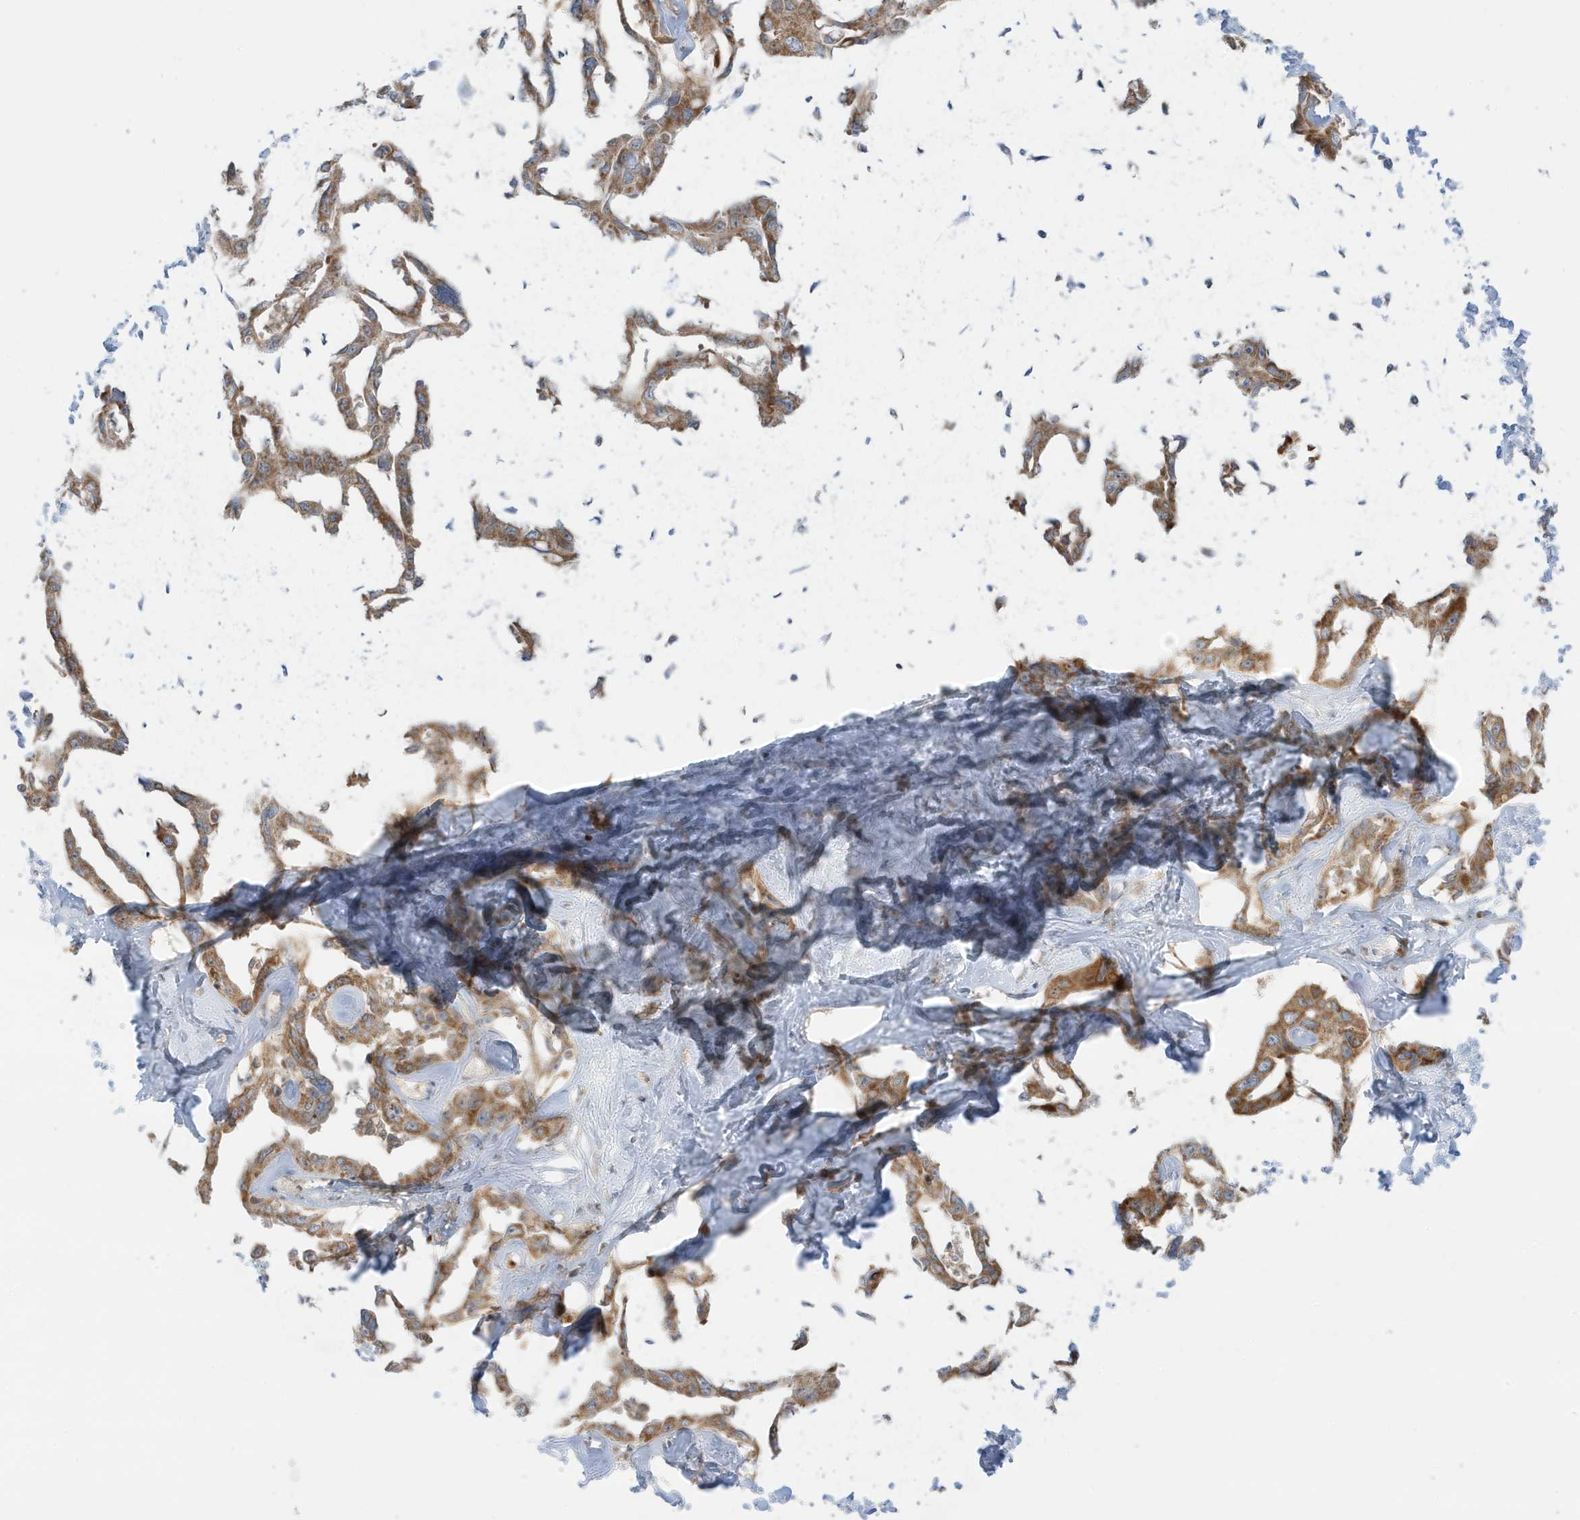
{"staining": {"intensity": "moderate", "quantity": ">75%", "location": "cytoplasmic/membranous"}, "tissue": "liver cancer", "cell_type": "Tumor cells", "image_type": "cancer", "snomed": [{"axis": "morphology", "description": "Cholangiocarcinoma"}, {"axis": "topography", "description": "Liver"}], "caption": "A brown stain labels moderate cytoplasmic/membranous positivity of a protein in liver cholangiocarcinoma tumor cells.", "gene": "NPPC", "patient": {"sex": "male", "age": 59}}